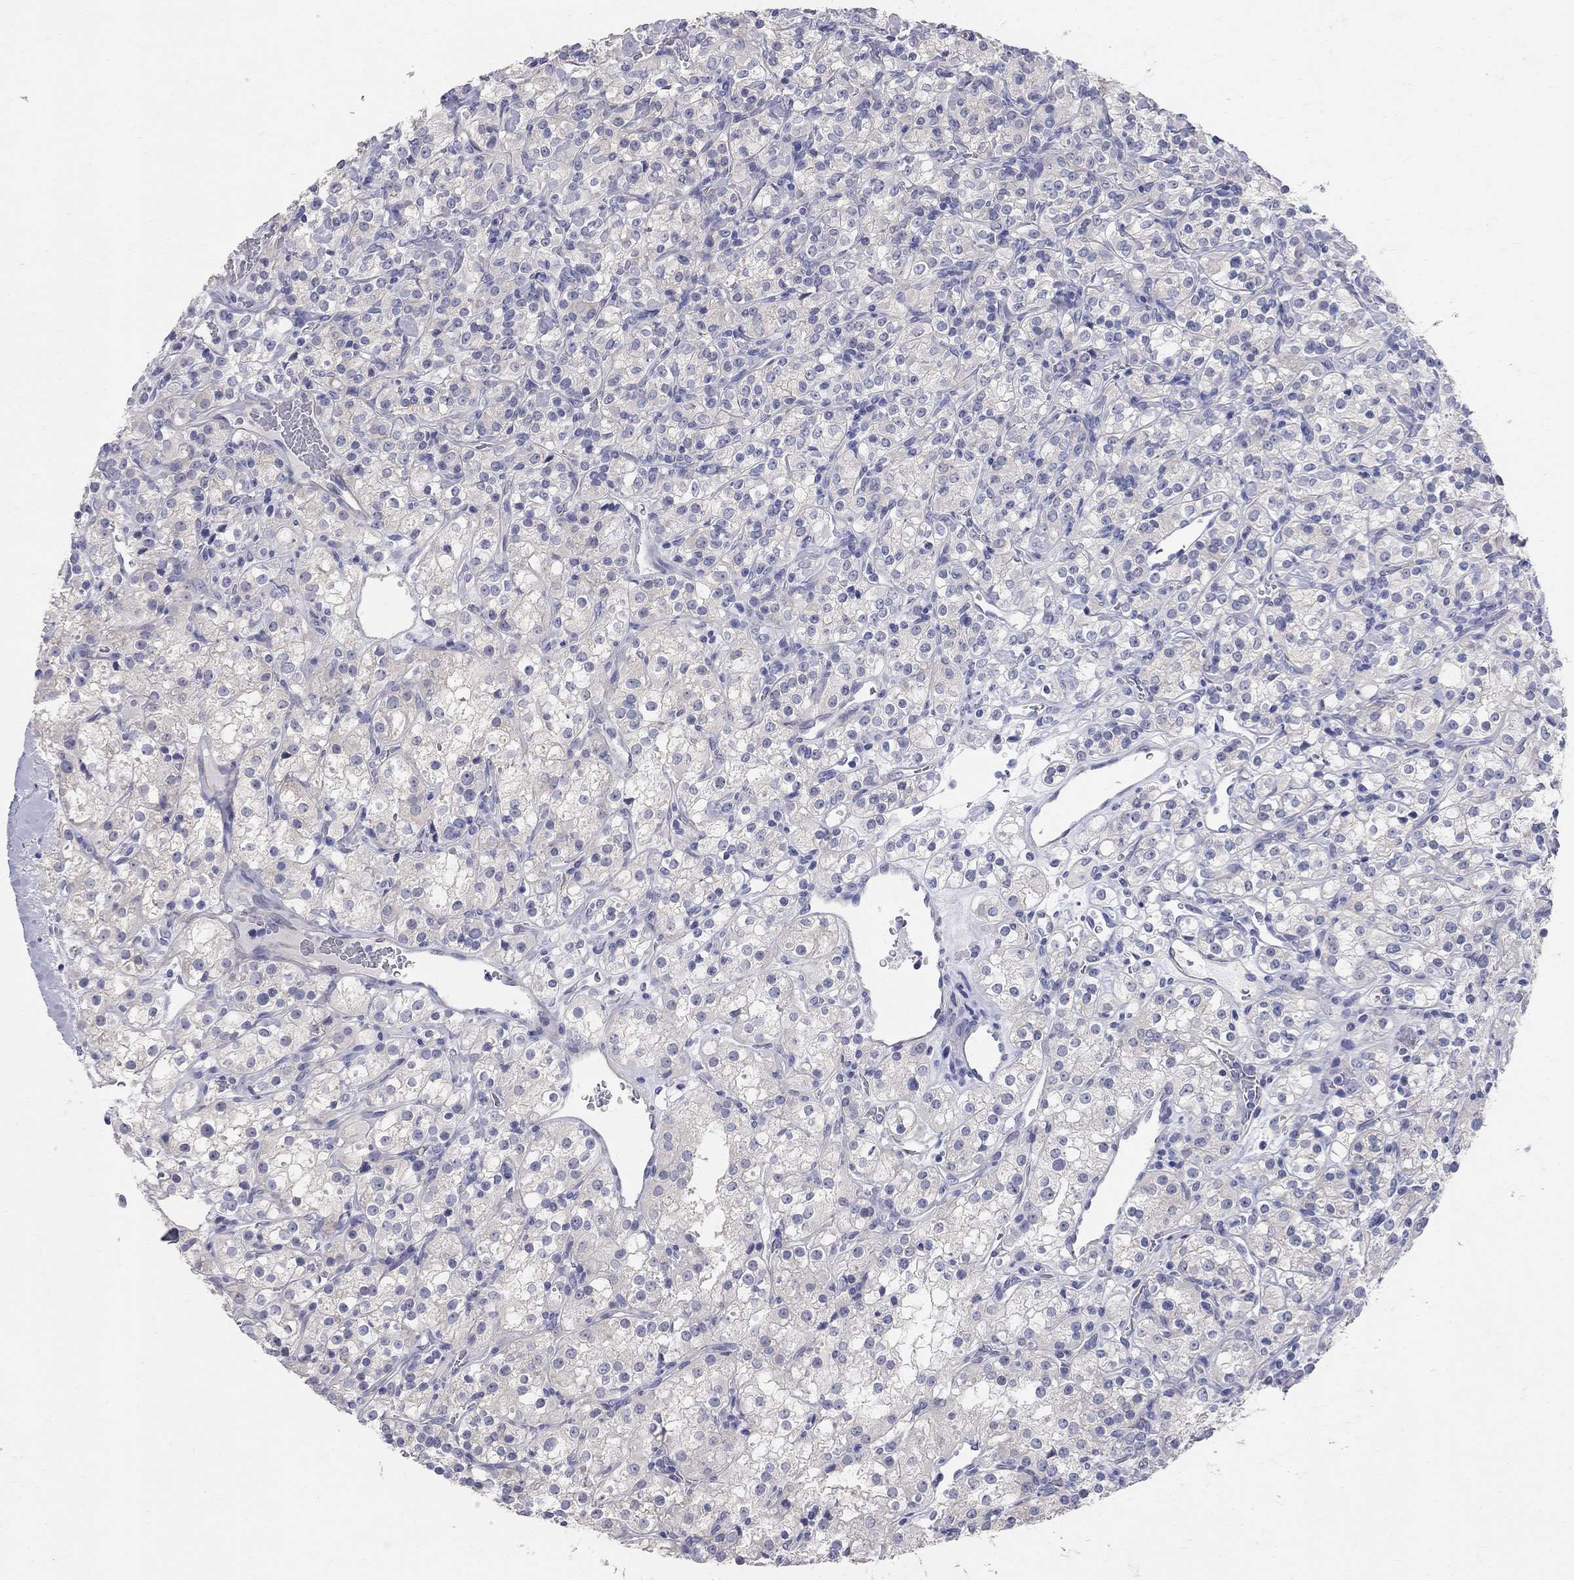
{"staining": {"intensity": "negative", "quantity": "none", "location": "none"}, "tissue": "renal cancer", "cell_type": "Tumor cells", "image_type": "cancer", "snomed": [{"axis": "morphology", "description": "Adenocarcinoma, NOS"}, {"axis": "topography", "description": "Kidney"}], "caption": "Adenocarcinoma (renal) stained for a protein using IHC exhibits no positivity tumor cells.", "gene": "AOX1", "patient": {"sex": "male", "age": 77}}